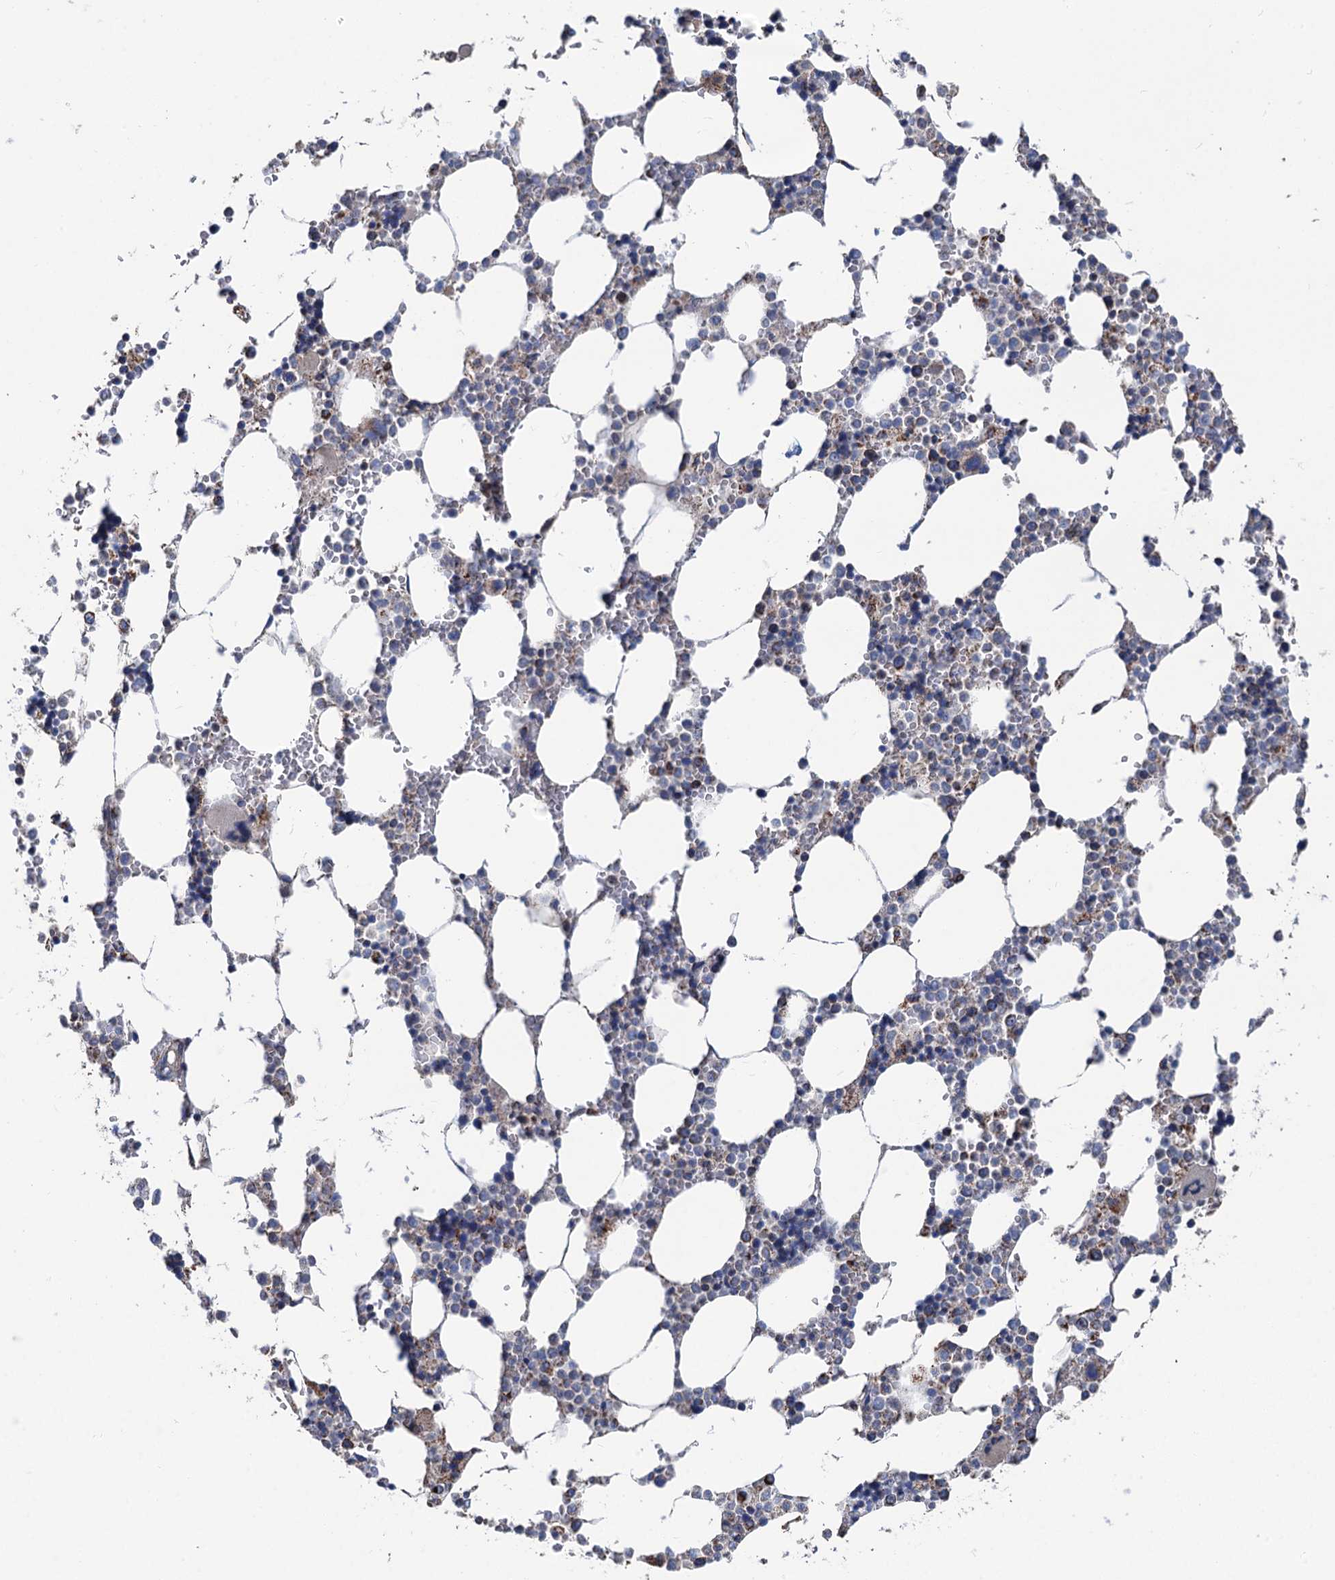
{"staining": {"intensity": "moderate", "quantity": "25%-75%", "location": "cytoplasmic/membranous"}, "tissue": "bone marrow", "cell_type": "Hematopoietic cells", "image_type": "normal", "snomed": [{"axis": "morphology", "description": "Normal tissue, NOS"}, {"axis": "topography", "description": "Bone marrow"}], "caption": "DAB (3,3'-diaminobenzidine) immunohistochemical staining of unremarkable human bone marrow exhibits moderate cytoplasmic/membranous protein staining in about 25%-75% of hematopoietic cells.", "gene": "IVD", "patient": {"sex": "male", "age": 64}}